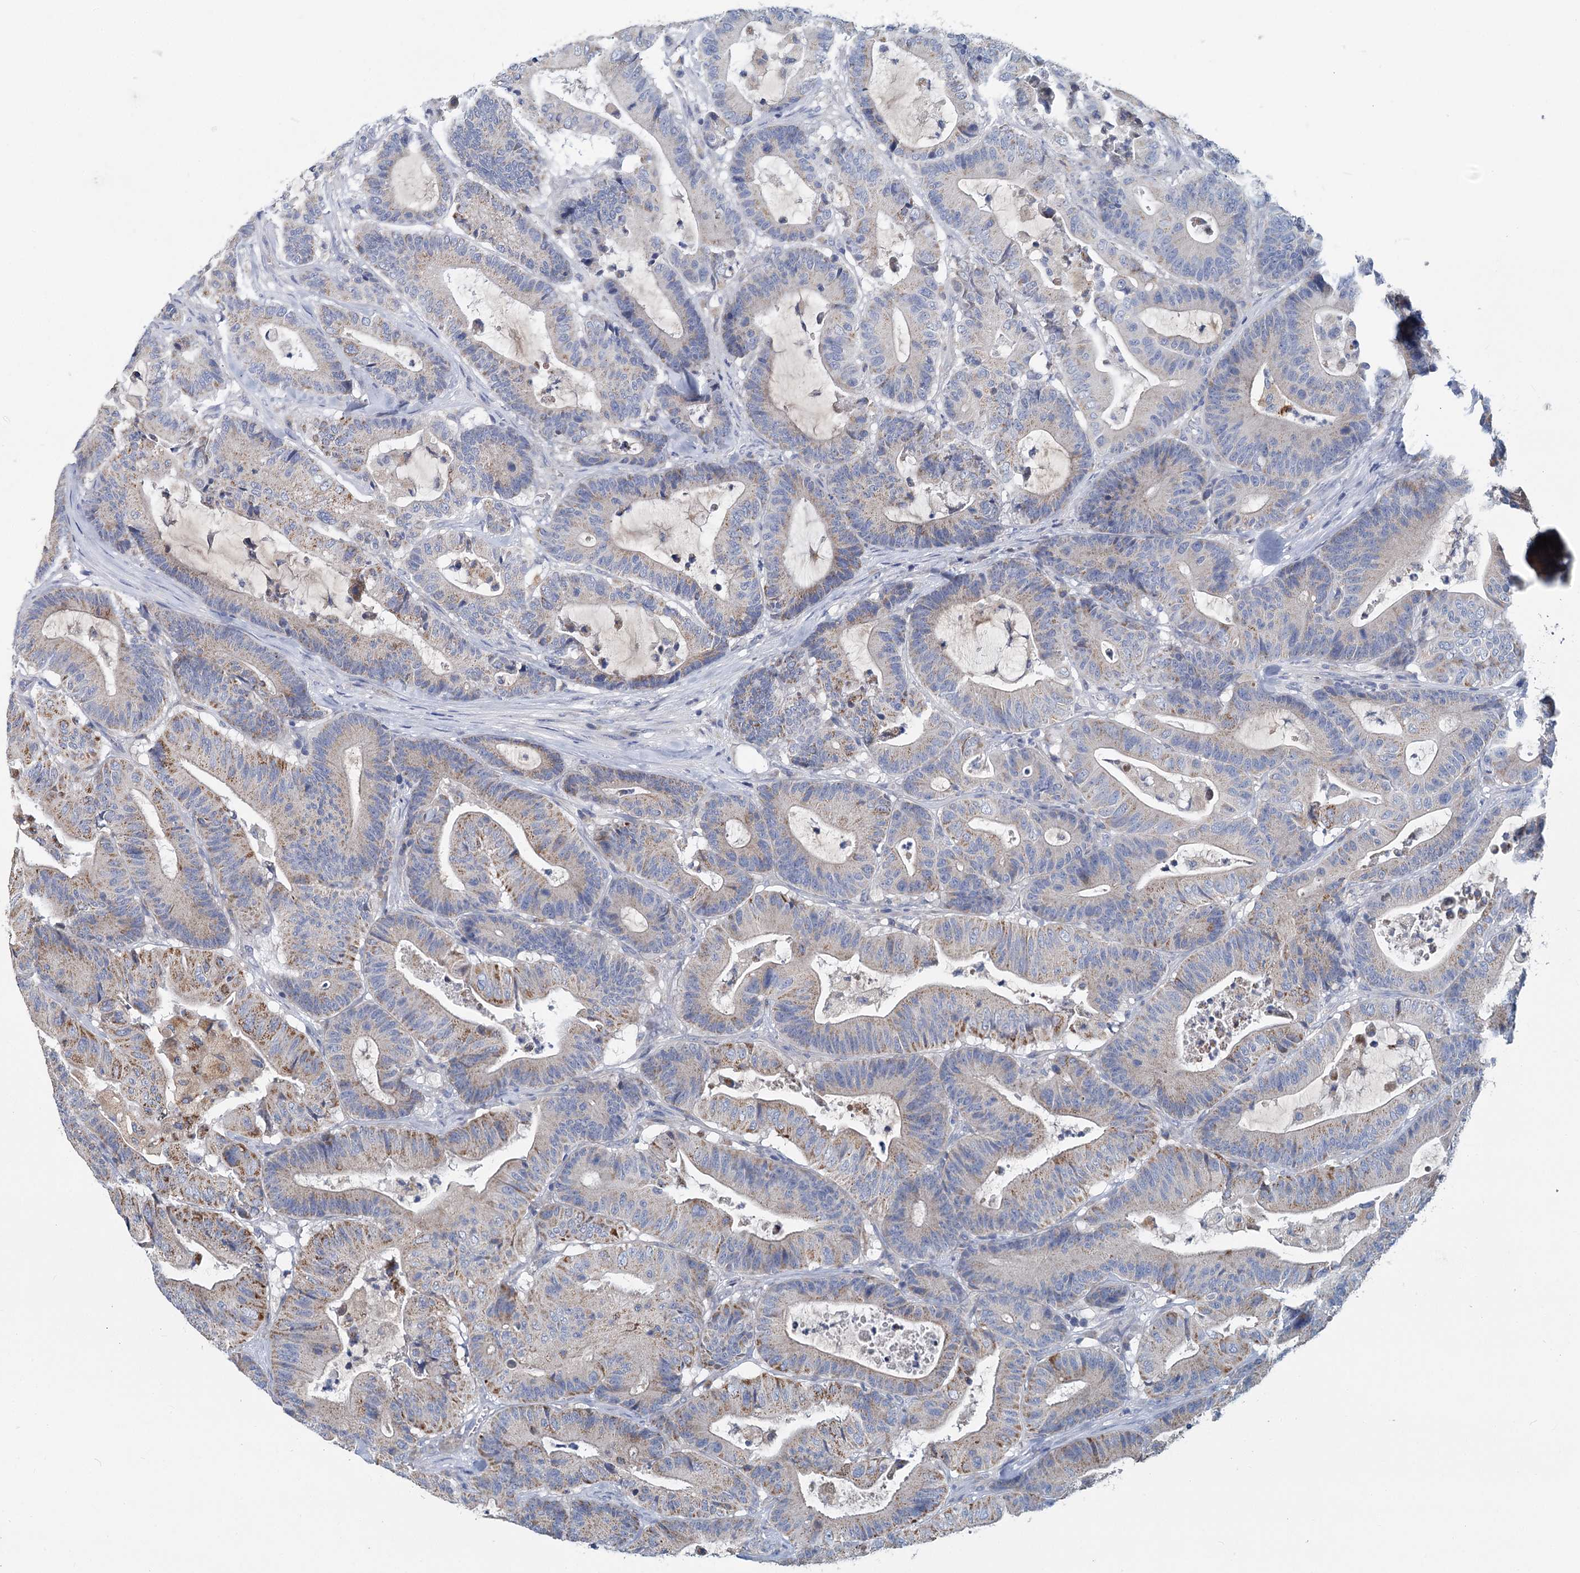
{"staining": {"intensity": "weak", "quantity": "25%-75%", "location": "cytoplasmic/membranous"}, "tissue": "colorectal cancer", "cell_type": "Tumor cells", "image_type": "cancer", "snomed": [{"axis": "morphology", "description": "Adenocarcinoma, NOS"}, {"axis": "topography", "description": "Colon"}], "caption": "About 25%-75% of tumor cells in human adenocarcinoma (colorectal) reveal weak cytoplasmic/membranous protein positivity as visualized by brown immunohistochemical staining.", "gene": "ANKRD16", "patient": {"sex": "female", "age": 84}}